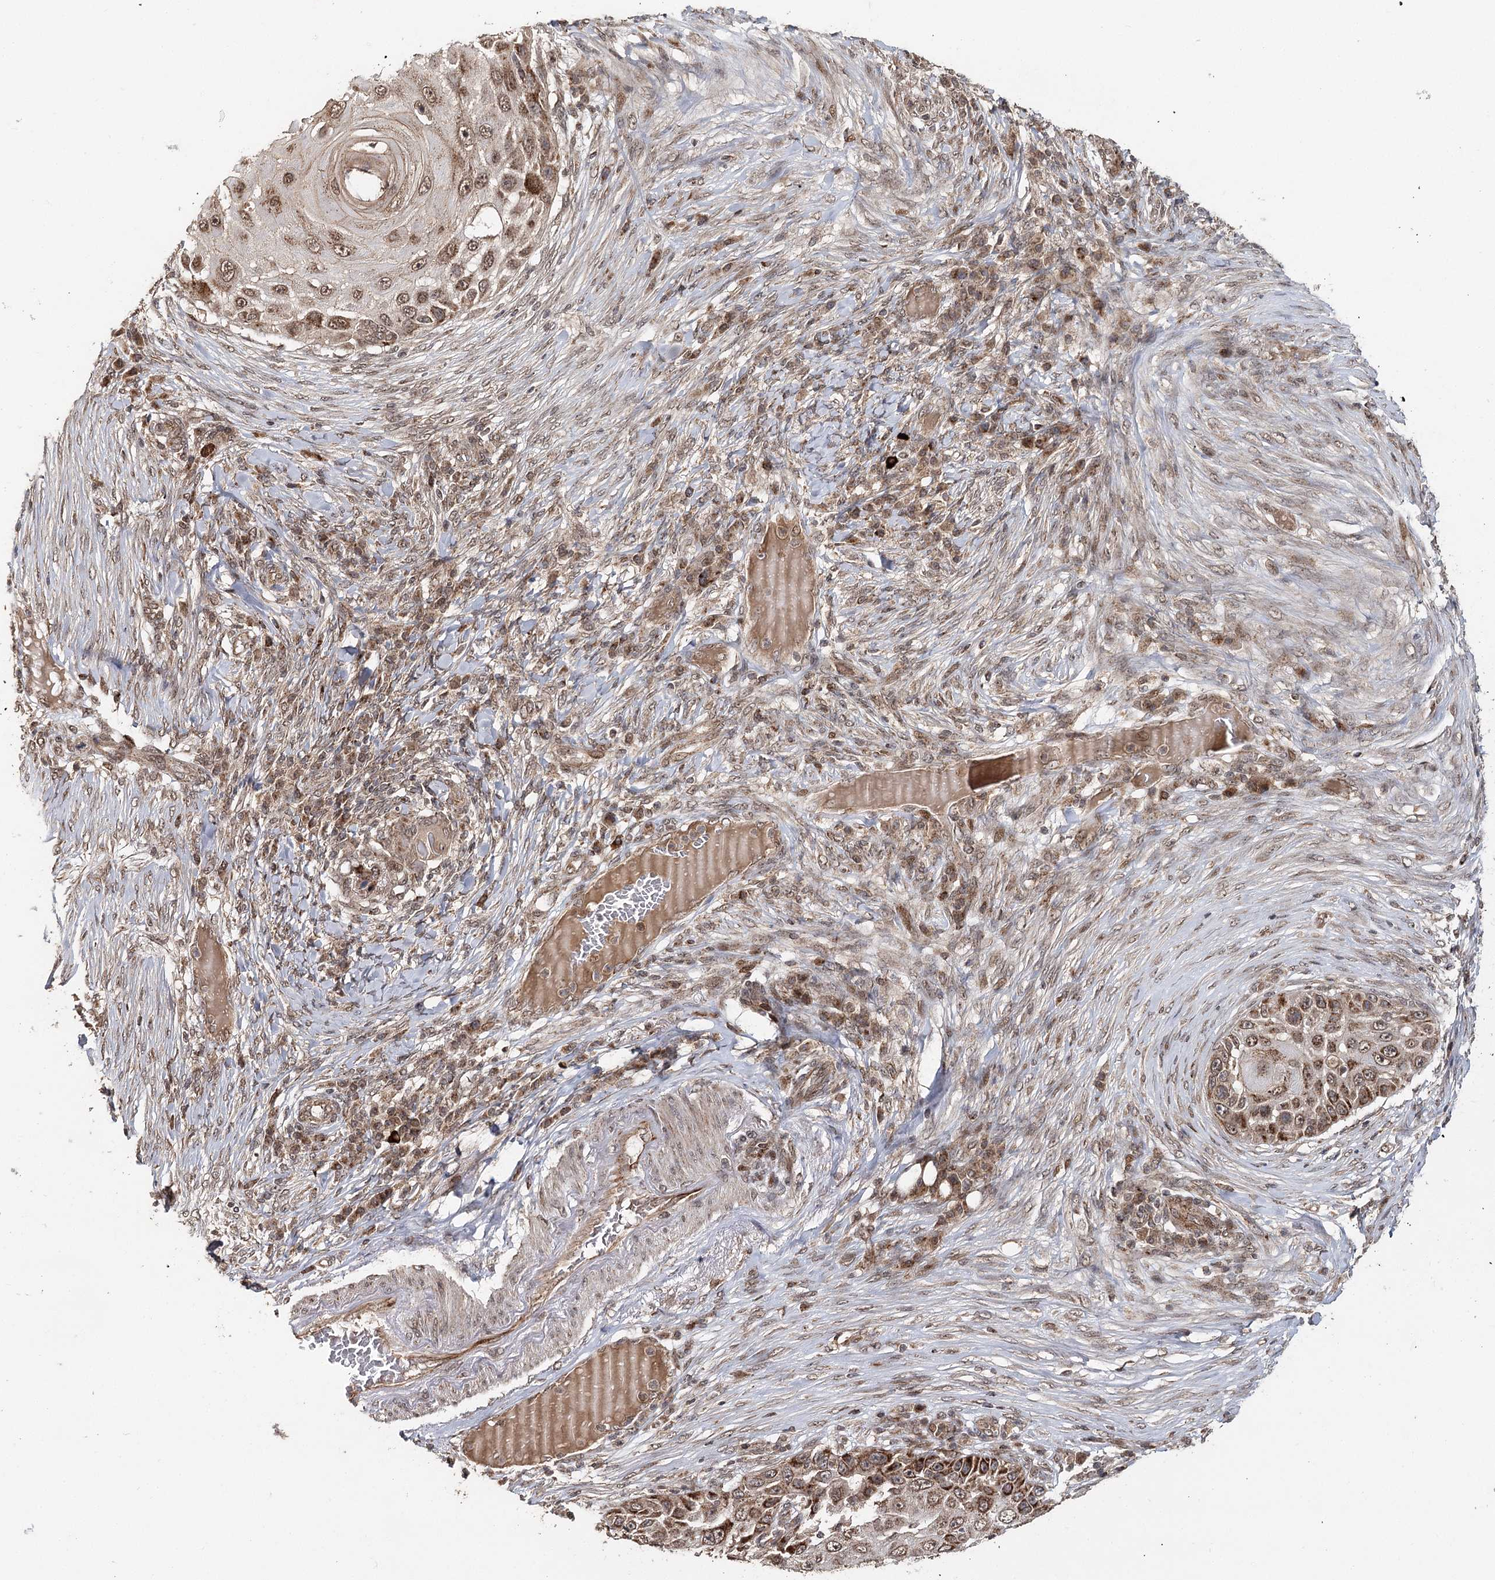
{"staining": {"intensity": "moderate", "quantity": ">75%", "location": "cytoplasmic/membranous"}, "tissue": "skin cancer", "cell_type": "Tumor cells", "image_type": "cancer", "snomed": [{"axis": "morphology", "description": "Squamous cell carcinoma, NOS"}, {"axis": "topography", "description": "Skin"}], "caption": "This is an image of IHC staining of skin cancer (squamous cell carcinoma), which shows moderate staining in the cytoplasmic/membranous of tumor cells.", "gene": "ZNRF3", "patient": {"sex": "female", "age": 44}}